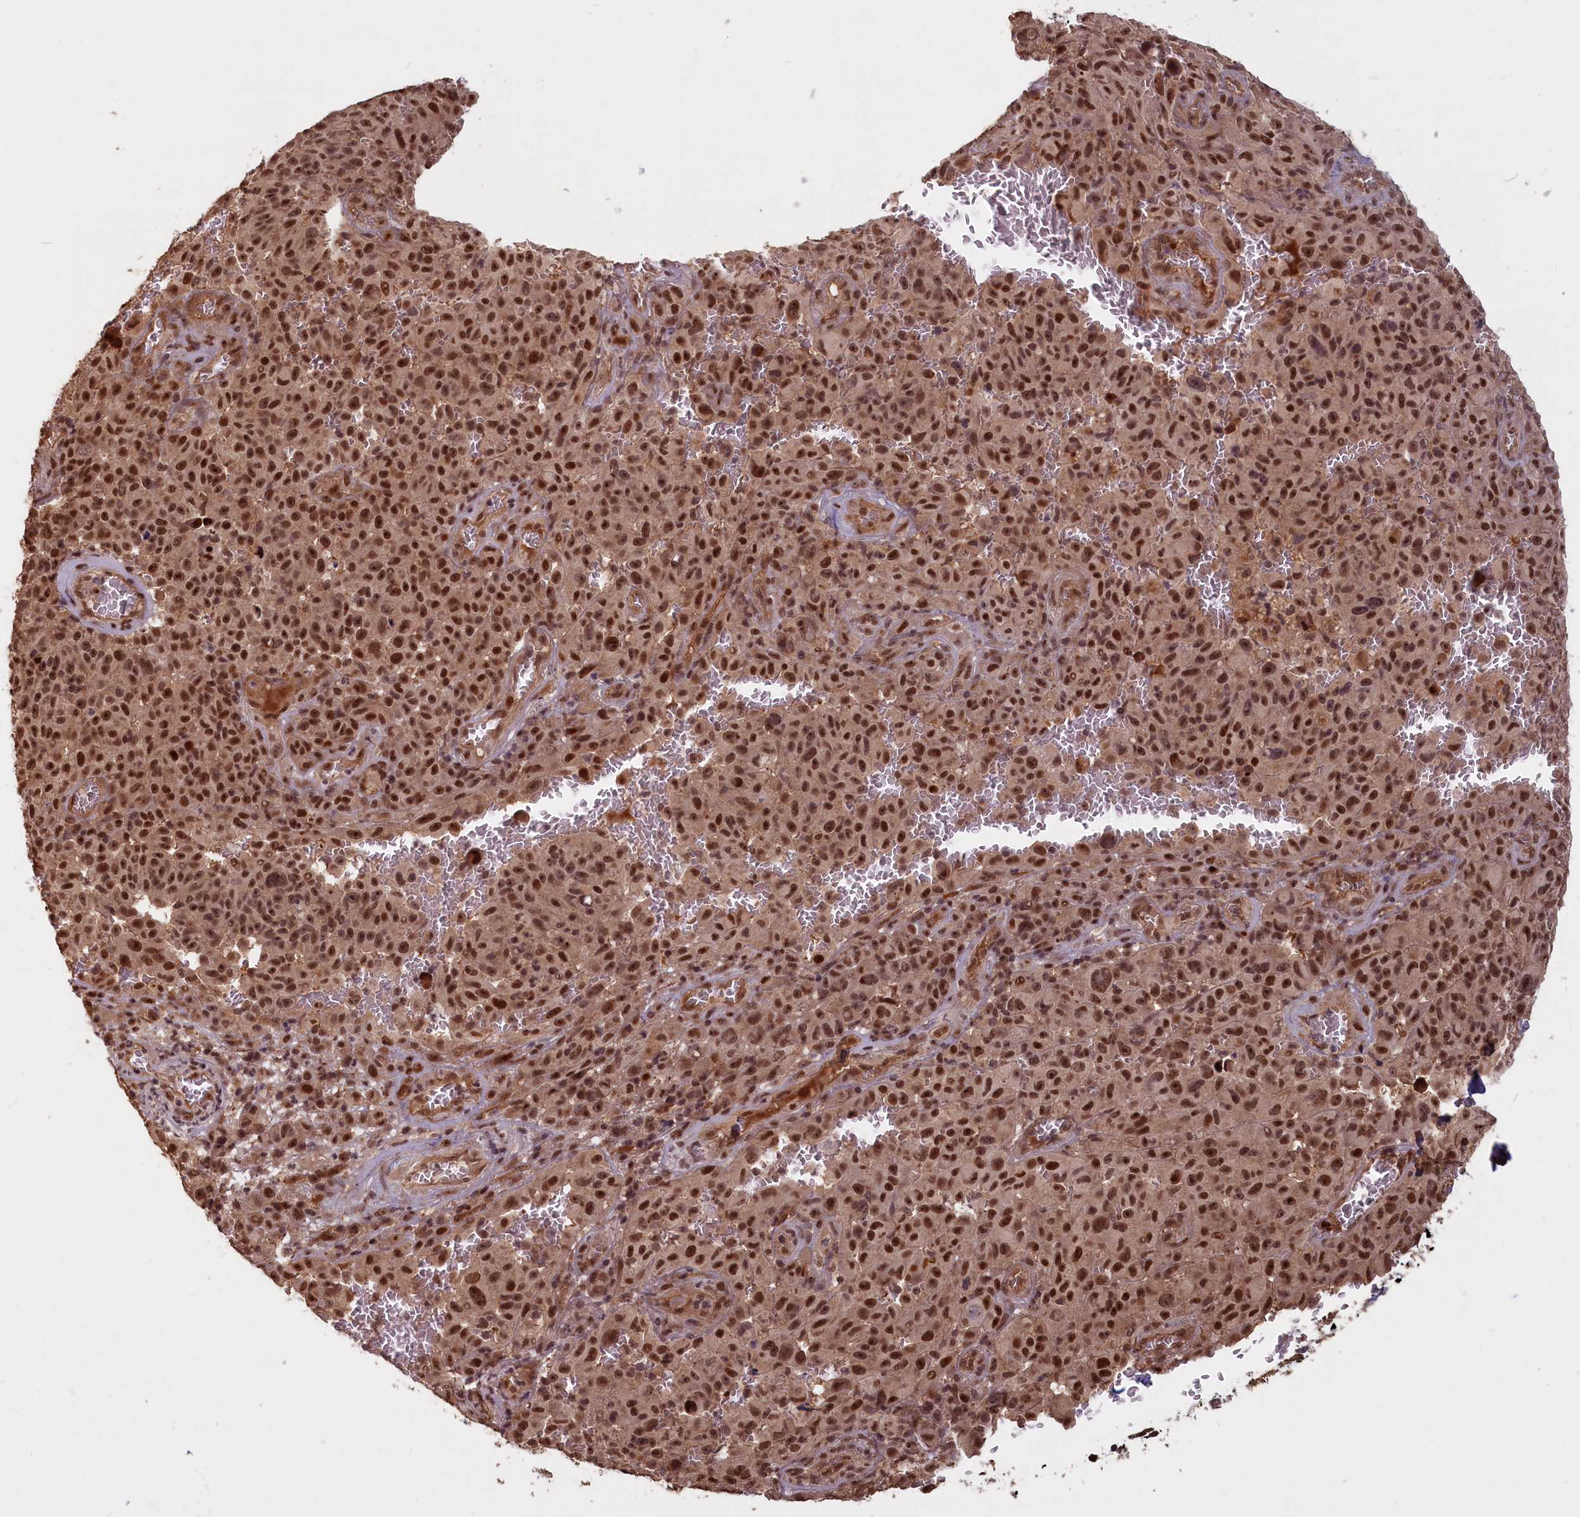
{"staining": {"intensity": "strong", "quantity": ">75%", "location": "nuclear"}, "tissue": "melanoma", "cell_type": "Tumor cells", "image_type": "cancer", "snomed": [{"axis": "morphology", "description": "Malignant melanoma, NOS"}, {"axis": "topography", "description": "Skin"}], "caption": "Immunohistochemistry image of neoplastic tissue: human malignant melanoma stained using immunohistochemistry (IHC) exhibits high levels of strong protein expression localized specifically in the nuclear of tumor cells, appearing as a nuclear brown color.", "gene": "HIF3A", "patient": {"sex": "female", "age": 82}}